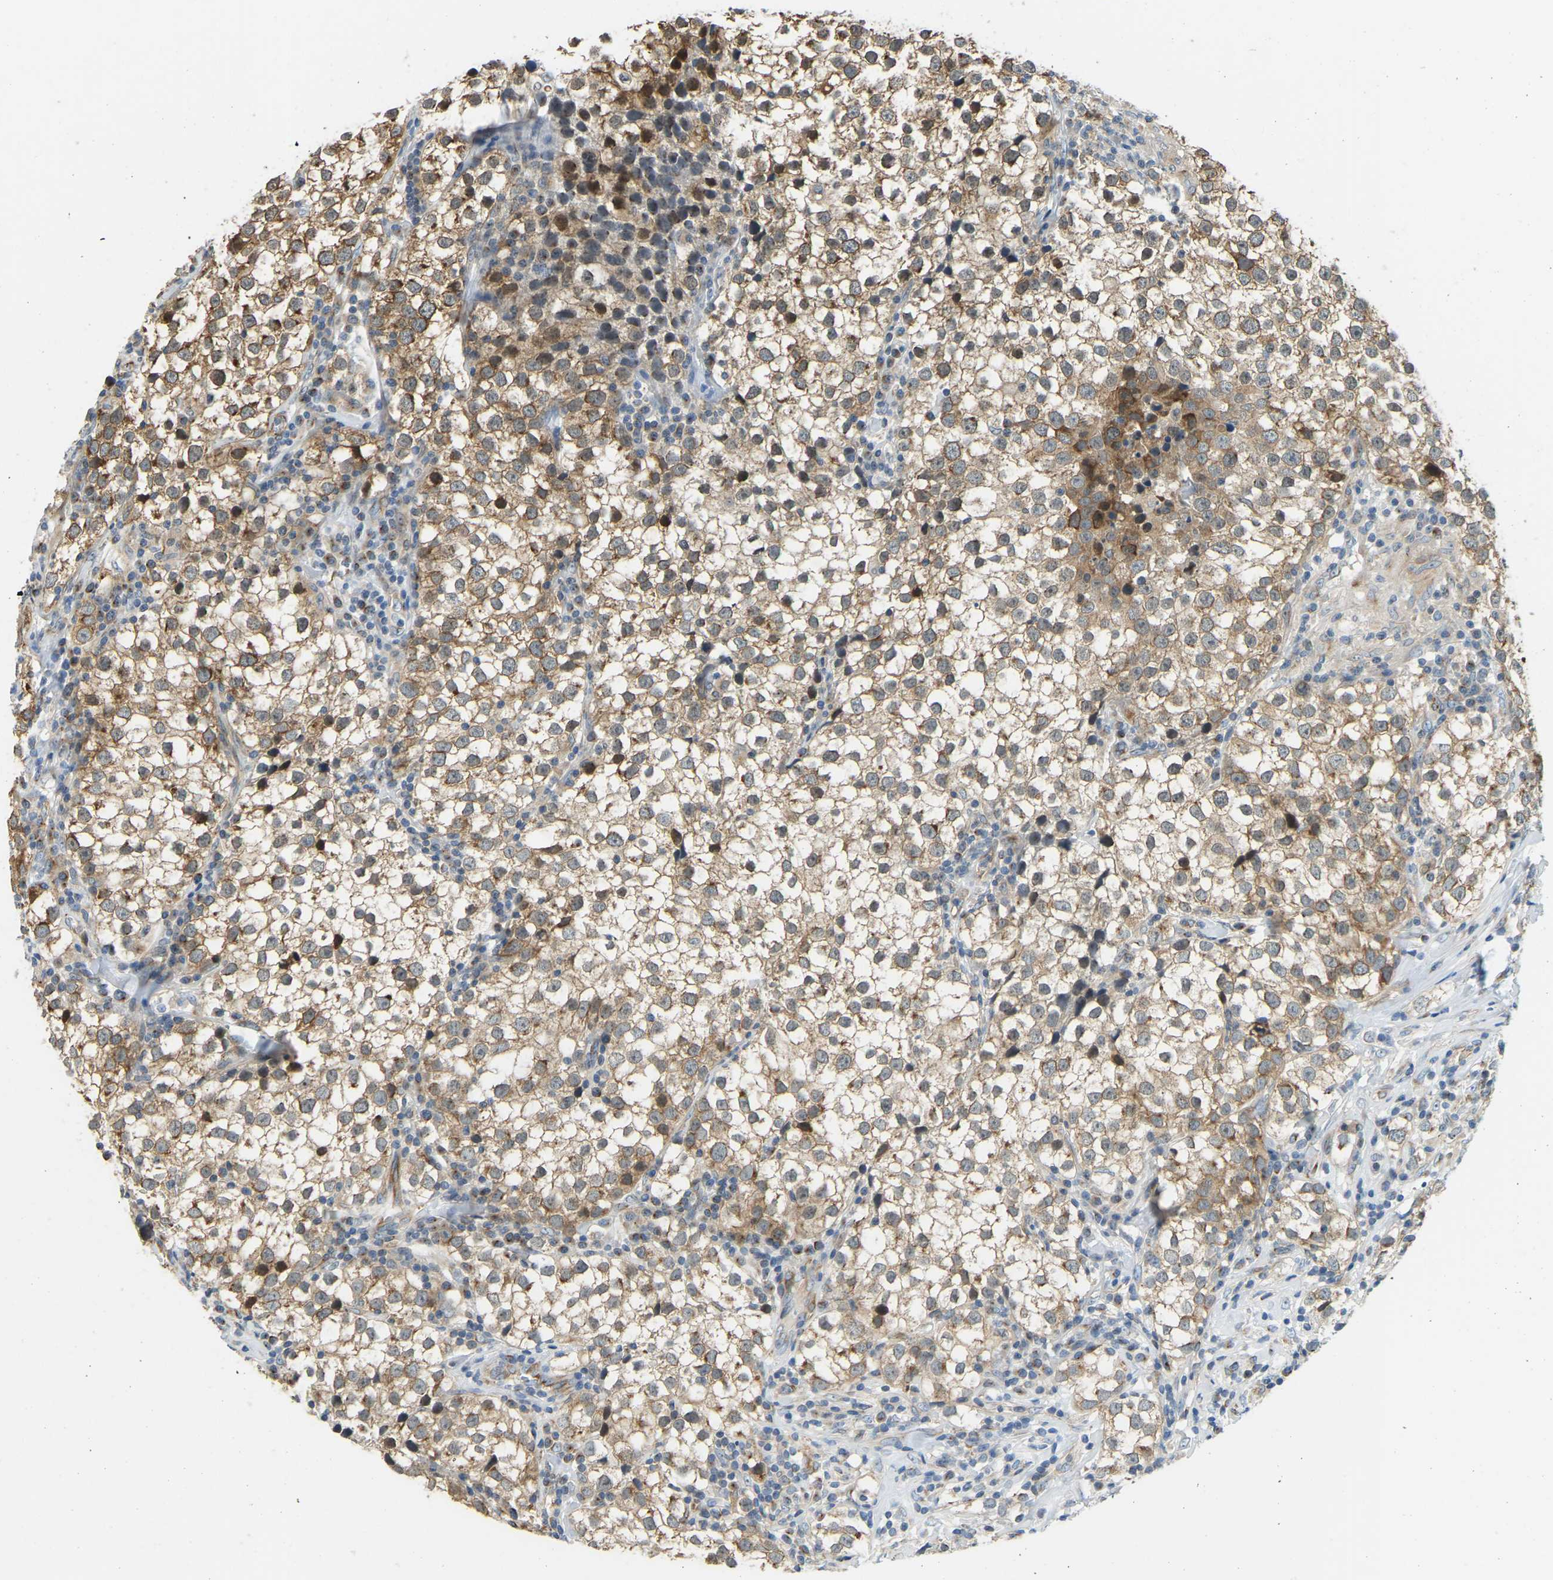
{"staining": {"intensity": "moderate", "quantity": ">75%", "location": "cytoplasmic/membranous"}, "tissue": "testis cancer", "cell_type": "Tumor cells", "image_type": "cancer", "snomed": [{"axis": "morphology", "description": "Seminoma, NOS"}, {"axis": "morphology", "description": "Carcinoma, Embryonal, NOS"}, {"axis": "topography", "description": "Testis"}], "caption": "Moderate cytoplasmic/membranous positivity for a protein is seen in approximately >75% of tumor cells of embryonal carcinoma (testis) using immunohistochemistry.", "gene": "NME8", "patient": {"sex": "male", "age": 36}}